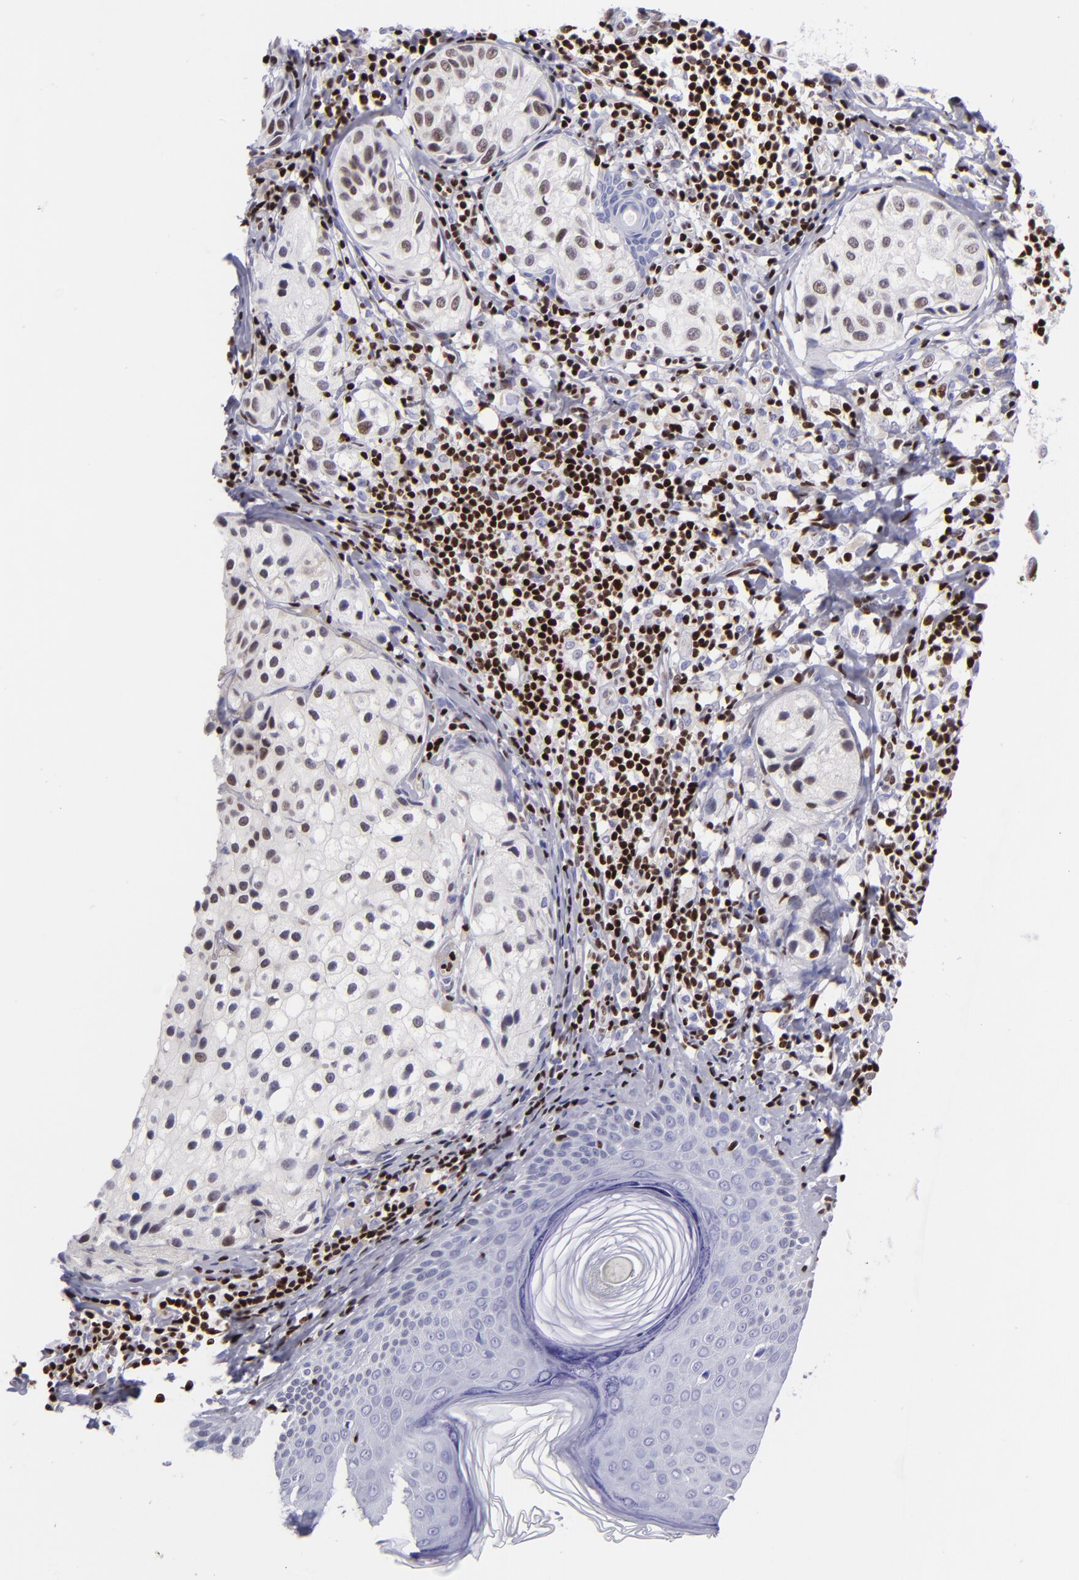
{"staining": {"intensity": "weak", "quantity": "25%-75%", "location": "nuclear"}, "tissue": "melanoma", "cell_type": "Tumor cells", "image_type": "cancer", "snomed": [{"axis": "morphology", "description": "Malignant melanoma, NOS"}, {"axis": "topography", "description": "Skin"}], "caption": "Tumor cells demonstrate weak nuclear expression in approximately 25%-75% of cells in malignant melanoma.", "gene": "ETS1", "patient": {"sex": "male", "age": 23}}